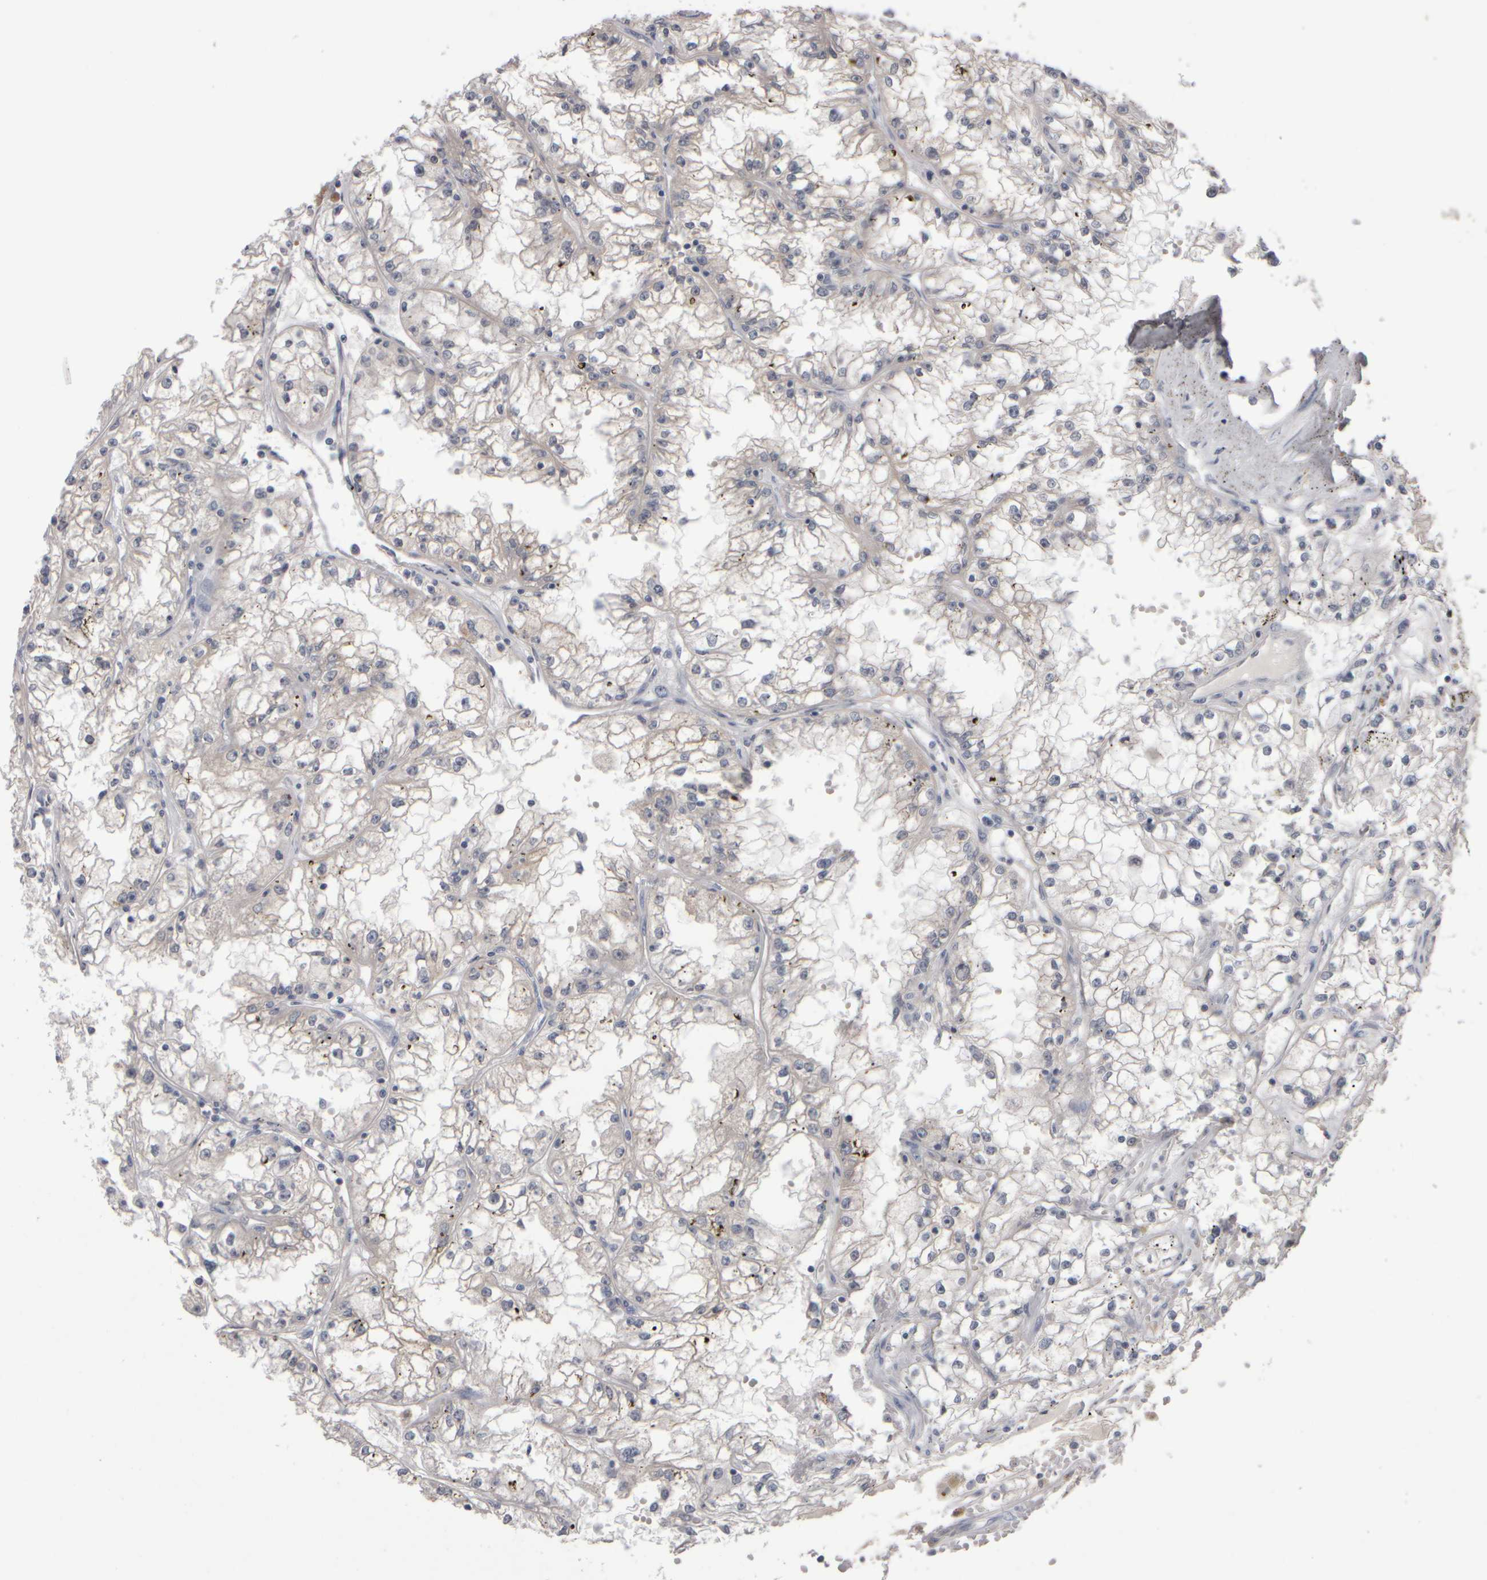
{"staining": {"intensity": "negative", "quantity": "none", "location": "none"}, "tissue": "renal cancer", "cell_type": "Tumor cells", "image_type": "cancer", "snomed": [{"axis": "morphology", "description": "Adenocarcinoma, NOS"}, {"axis": "topography", "description": "Kidney"}], "caption": "IHC of human adenocarcinoma (renal) demonstrates no expression in tumor cells.", "gene": "EPHX2", "patient": {"sex": "male", "age": 56}}